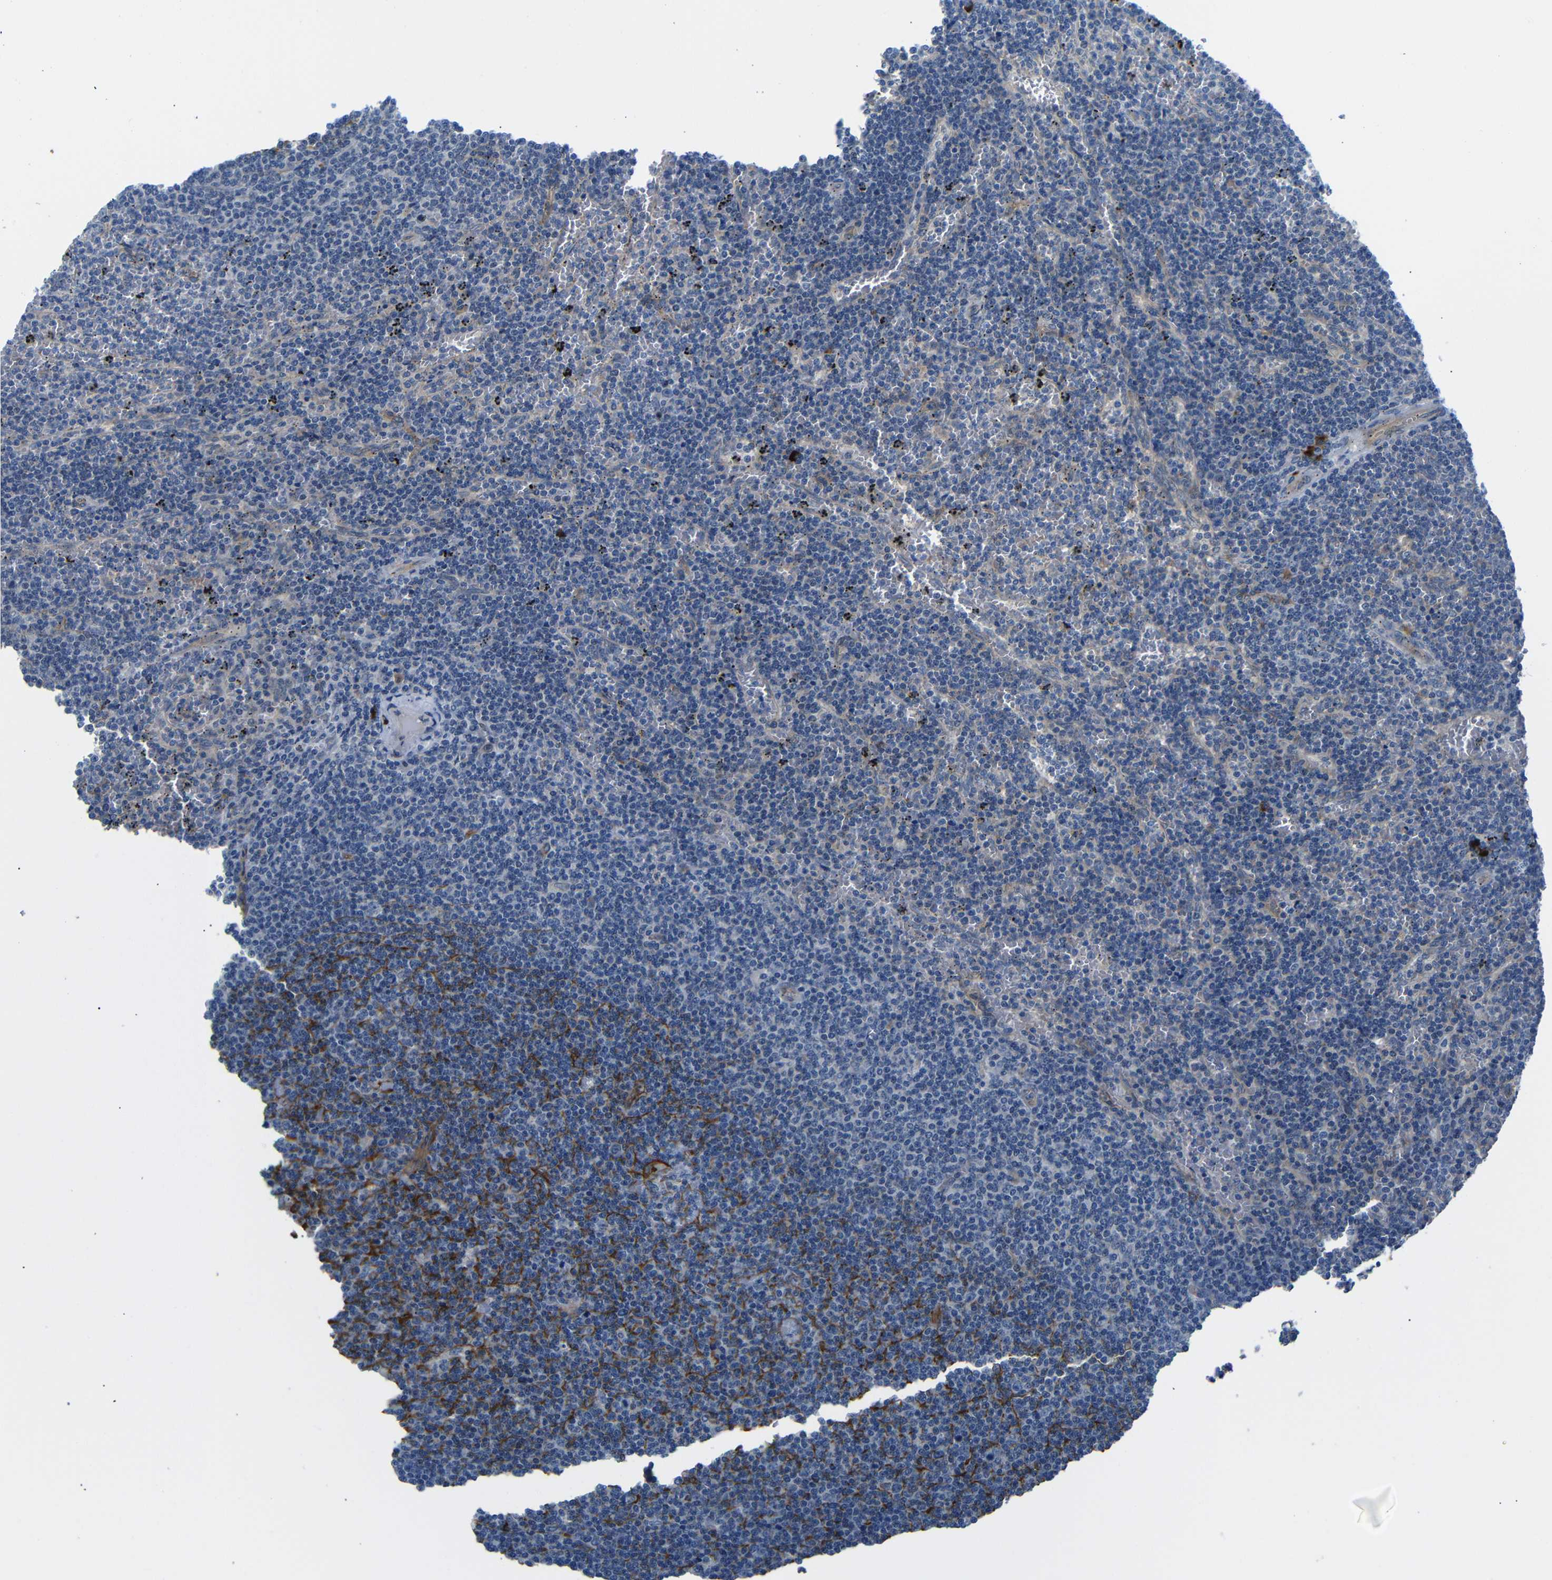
{"staining": {"intensity": "negative", "quantity": "none", "location": "none"}, "tissue": "lymphoma", "cell_type": "Tumor cells", "image_type": "cancer", "snomed": [{"axis": "morphology", "description": "Malignant lymphoma, non-Hodgkin's type, Low grade"}, {"axis": "topography", "description": "Spleen"}], "caption": "Protein analysis of malignant lymphoma, non-Hodgkin's type (low-grade) demonstrates no significant expression in tumor cells.", "gene": "MYO1B", "patient": {"sex": "female", "age": 50}}